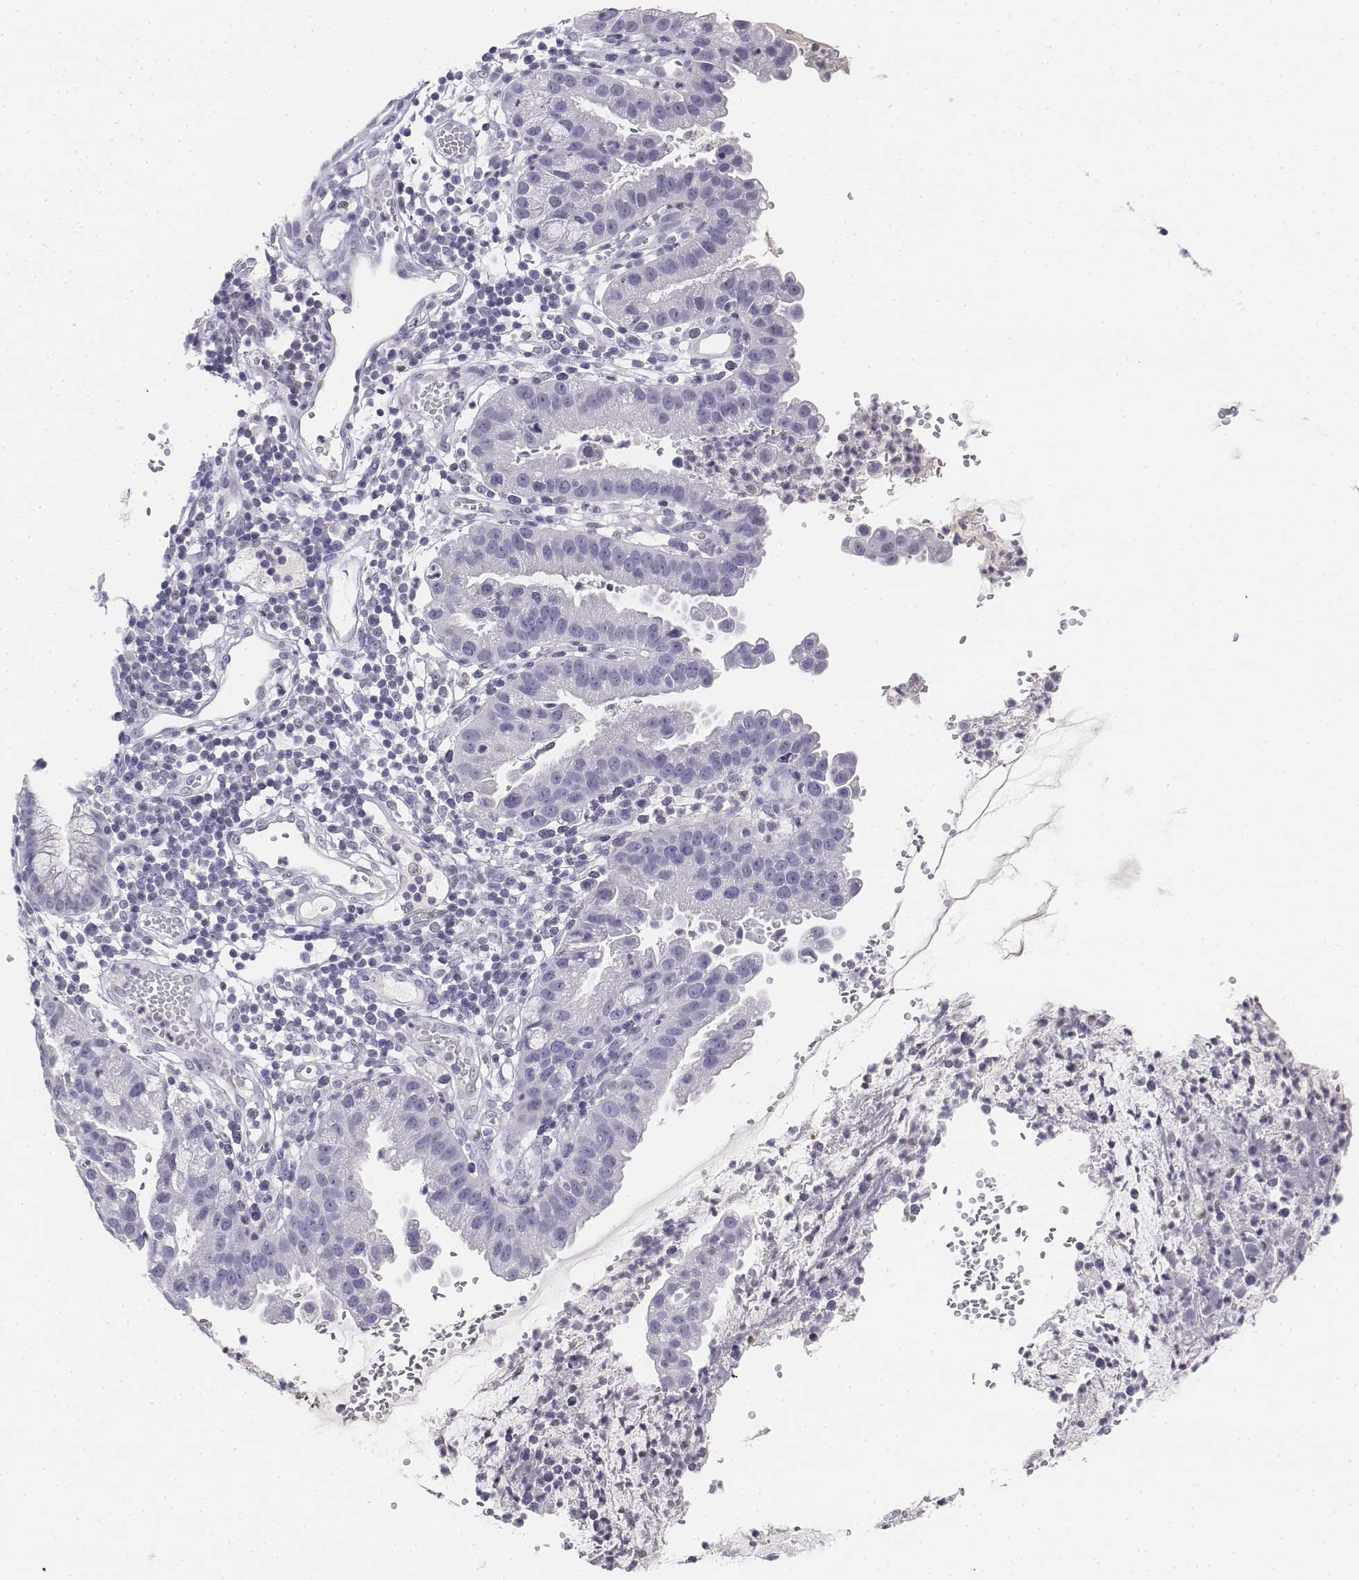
{"staining": {"intensity": "negative", "quantity": "none", "location": "none"}, "tissue": "cervical cancer", "cell_type": "Tumor cells", "image_type": "cancer", "snomed": [{"axis": "morphology", "description": "Adenocarcinoma, NOS"}, {"axis": "topography", "description": "Cervix"}], "caption": "Tumor cells are negative for protein expression in human cervical cancer.", "gene": "UCN2", "patient": {"sex": "female", "age": 34}}